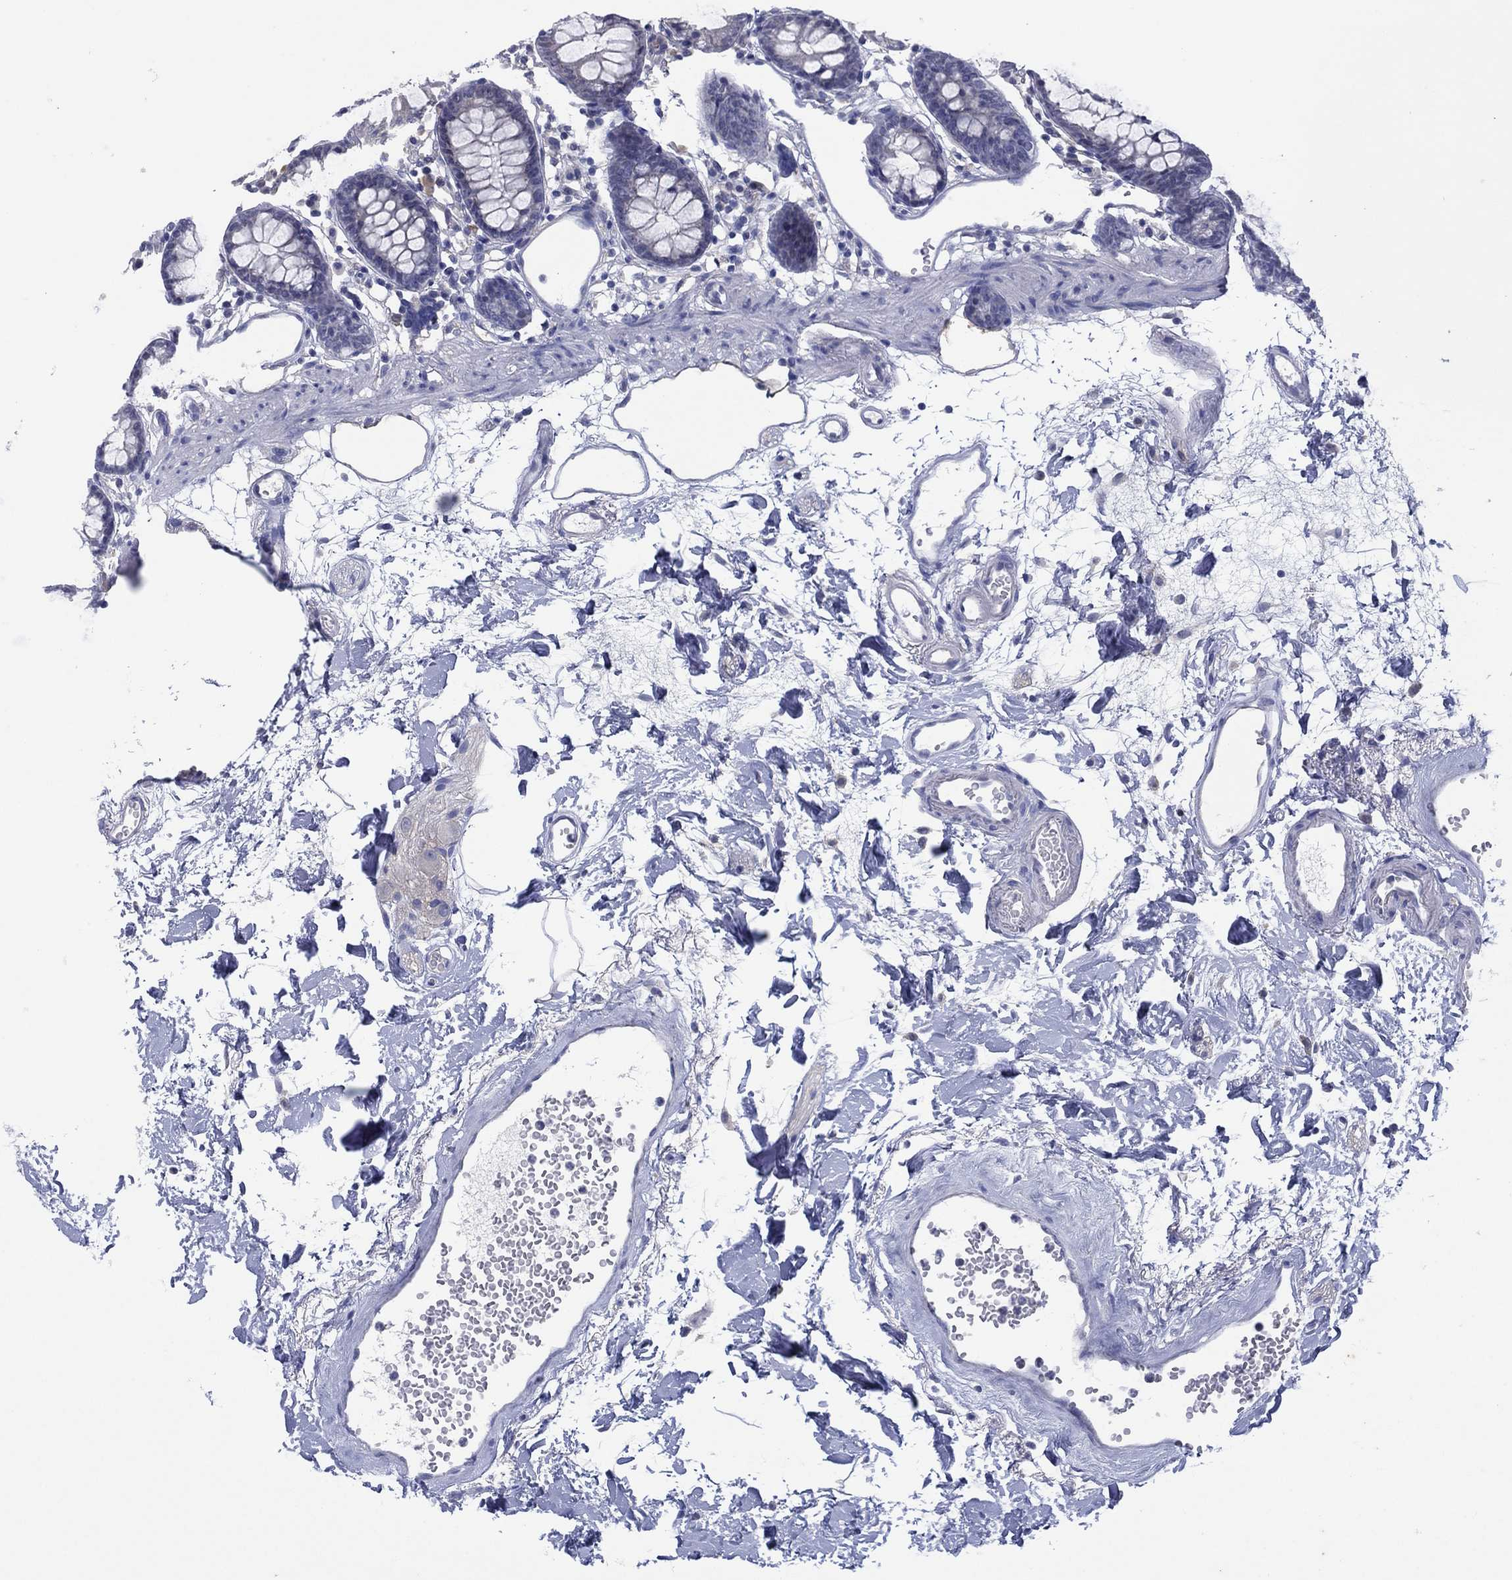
{"staining": {"intensity": "negative", "quantity": "none", "location": "none"}, "tissue": "colon", "cell_type": "Endothelial cells", "image_type": "normal", "snomed": [{"axis": "morphology", "description": "Normal tissue, NOS"}, {"axis": "topography", "description": "Colon"}], "caption": "High power microscopy micrograph of an immunohistochemistry (IHC) photomicrograph of normal colon, revealing no significant staining in endothelial cells.", "gene": "CYP2B6", "patient": {"sex": "female", "age": 84}}